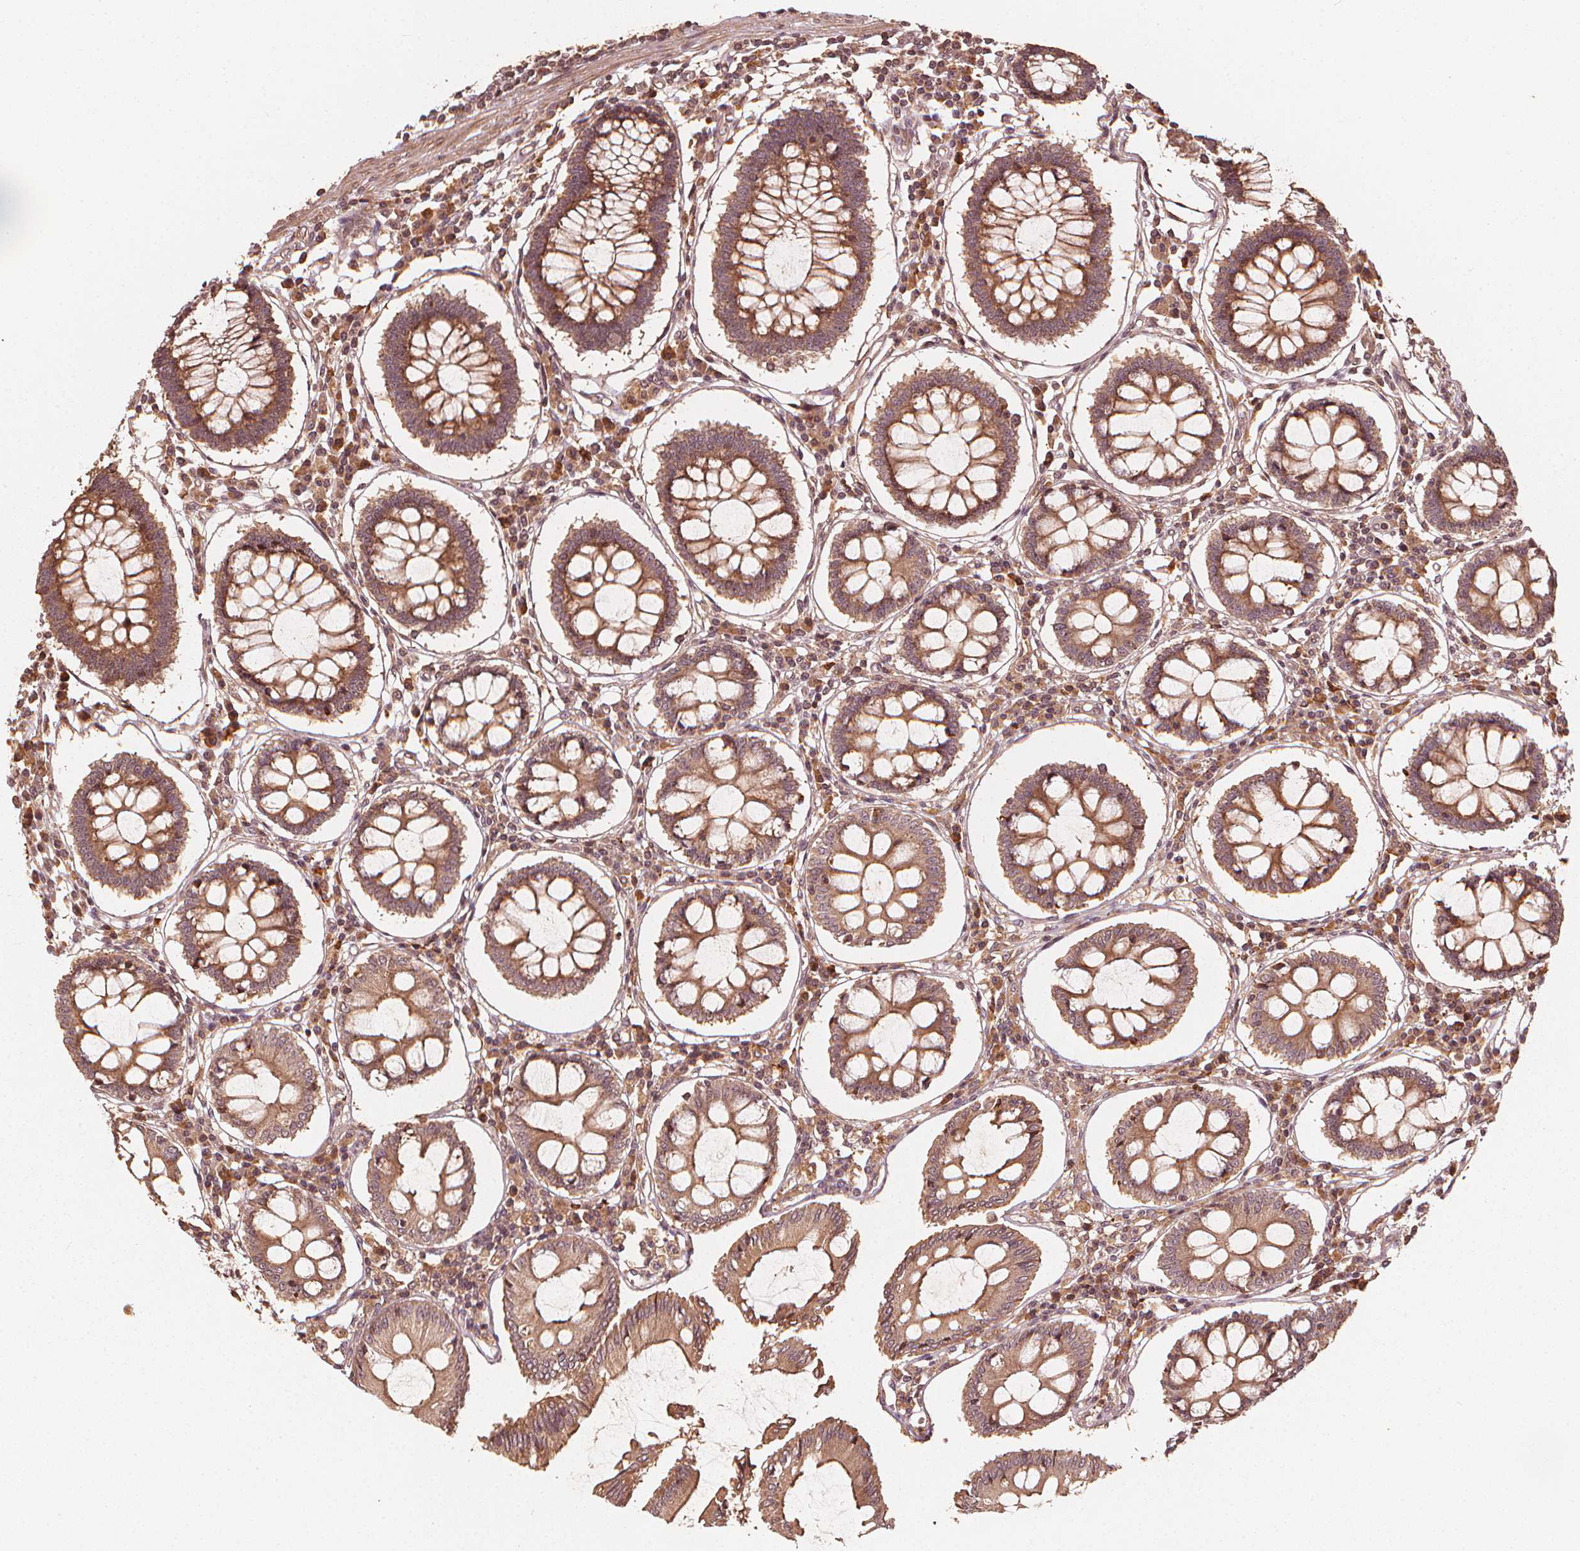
{"staining": {"intensity": "weak", "quantity": ">75%", "location": "cytoplasmic/membranous,nuclear"}, "tissue": "colon", "cell_type": "Endothelial cells", "image_type": "normal", "snomed": [{"axis": "morphology", "description": "Normal tissue, NOS"}, {"axis": "morphology", "description": "Adenocarcinoma, NOS"}, {"axis": "topography", "description": "Colon"}], "caption": "DAB immunohistochemical staining of benign colon displays weak cytoplasmic/membranous,nuclear protein positivity in approximately >75% of endothelial cells.", "gene": "NPC1", "patient": {"sex": "male", "age": 83}}